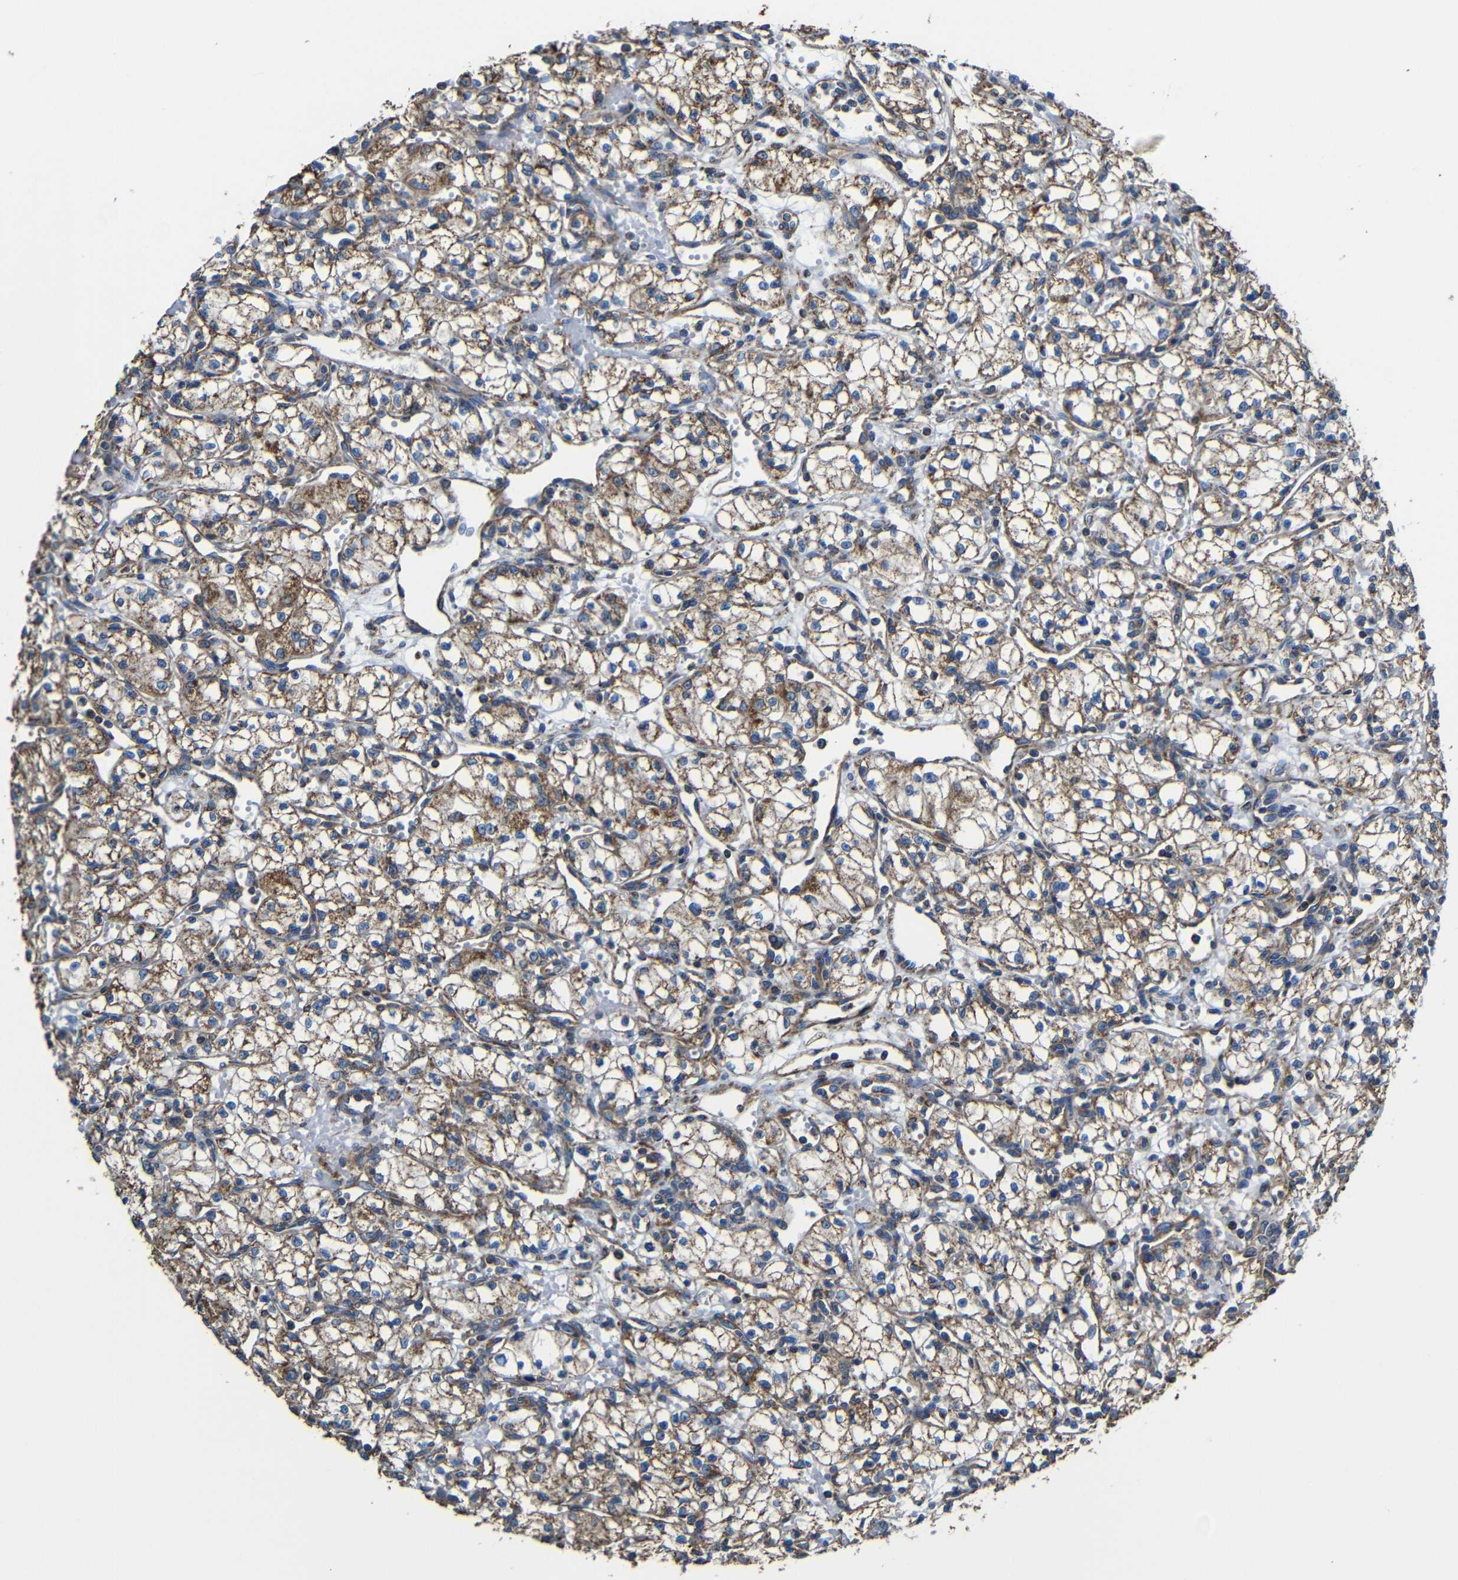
{"staining": {"intensity": "moderate", "quantity": ">75%", "location": "cytoplasmic/membranous"}, "tissue": "renal cancer", "cell_type": "Tumor cells", "image_type": "cancer", "snomed": [{"axis": "morphology", "description": "Normal tissue, NOS"}, {"axis": "morphology", "description": "Adenocarcinoma, NOS"}, {"axis": "topography", "description": "Kidney"}], "caption": "Tumor cells display medium levels of moderate cytoplasmic/membranous expression in approximately >75% of cells in human renal cancer.", "gene": "INTS6L", "patient": {"sex": "male", "age": 59}}